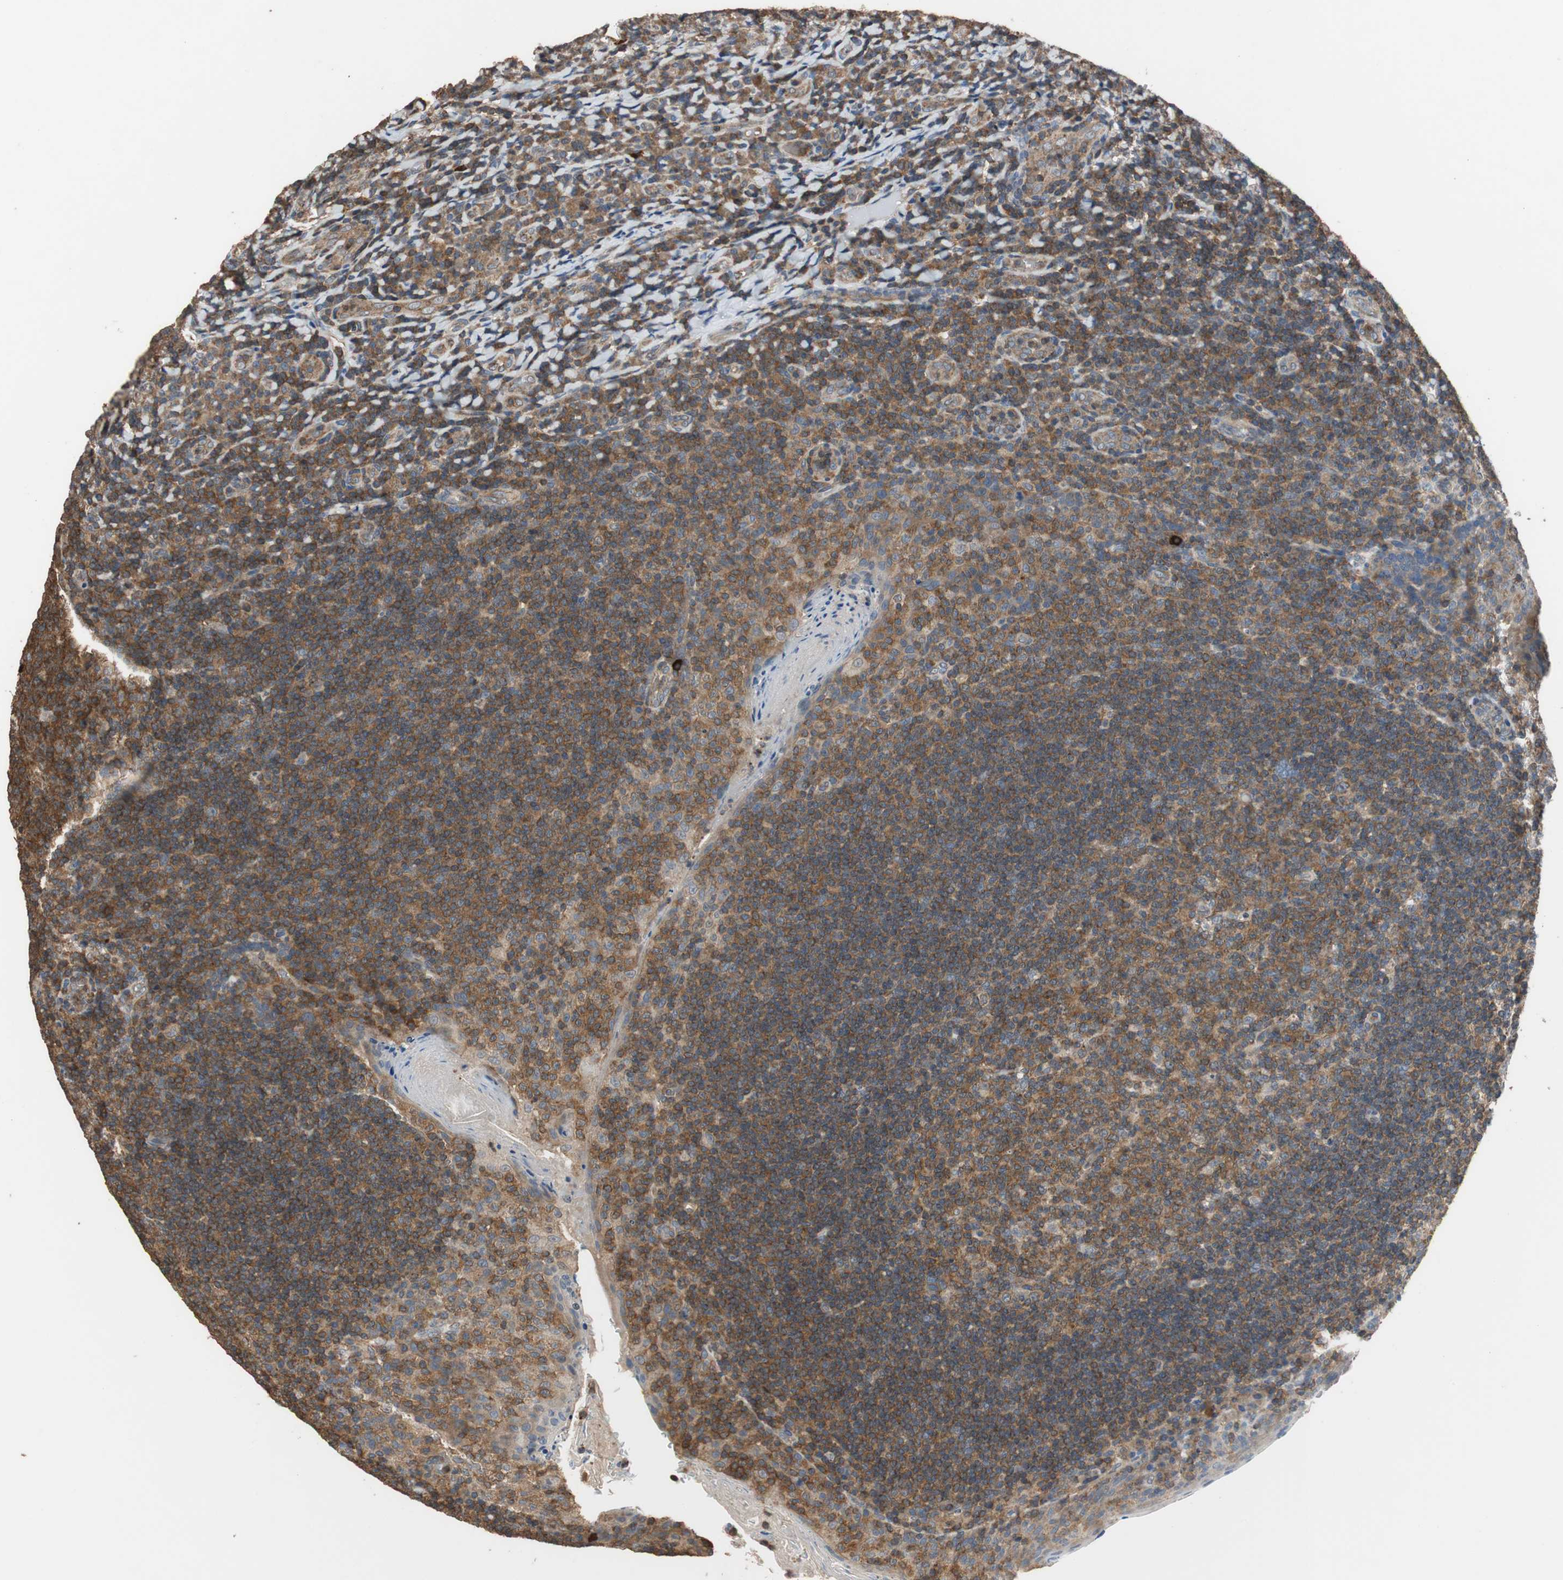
{"staining": {"intensity": "strong", "quantity": ">75%", "location": "cytoplasmic/membranous"}, "tissue": "tonsil", "cell_type": "Germinal center cells", "image_type": "normal", "snomed": [{"axis": "morphology", "description": "Normal tissue, NOS"}, {"axis": "topography", "description": "Tonsil"}], "caption": "A high amount of strong cytoplasmic/membranous staining is appreciated in approximately >75% of germinal center cells in unremarkable tonsil. (DAB (3,3'-diaminobenzidine) IHC with brightfield microscopy, high magnification).", "gene": "MAP4K2", "patient": {"sex": "male", "age": 17}}